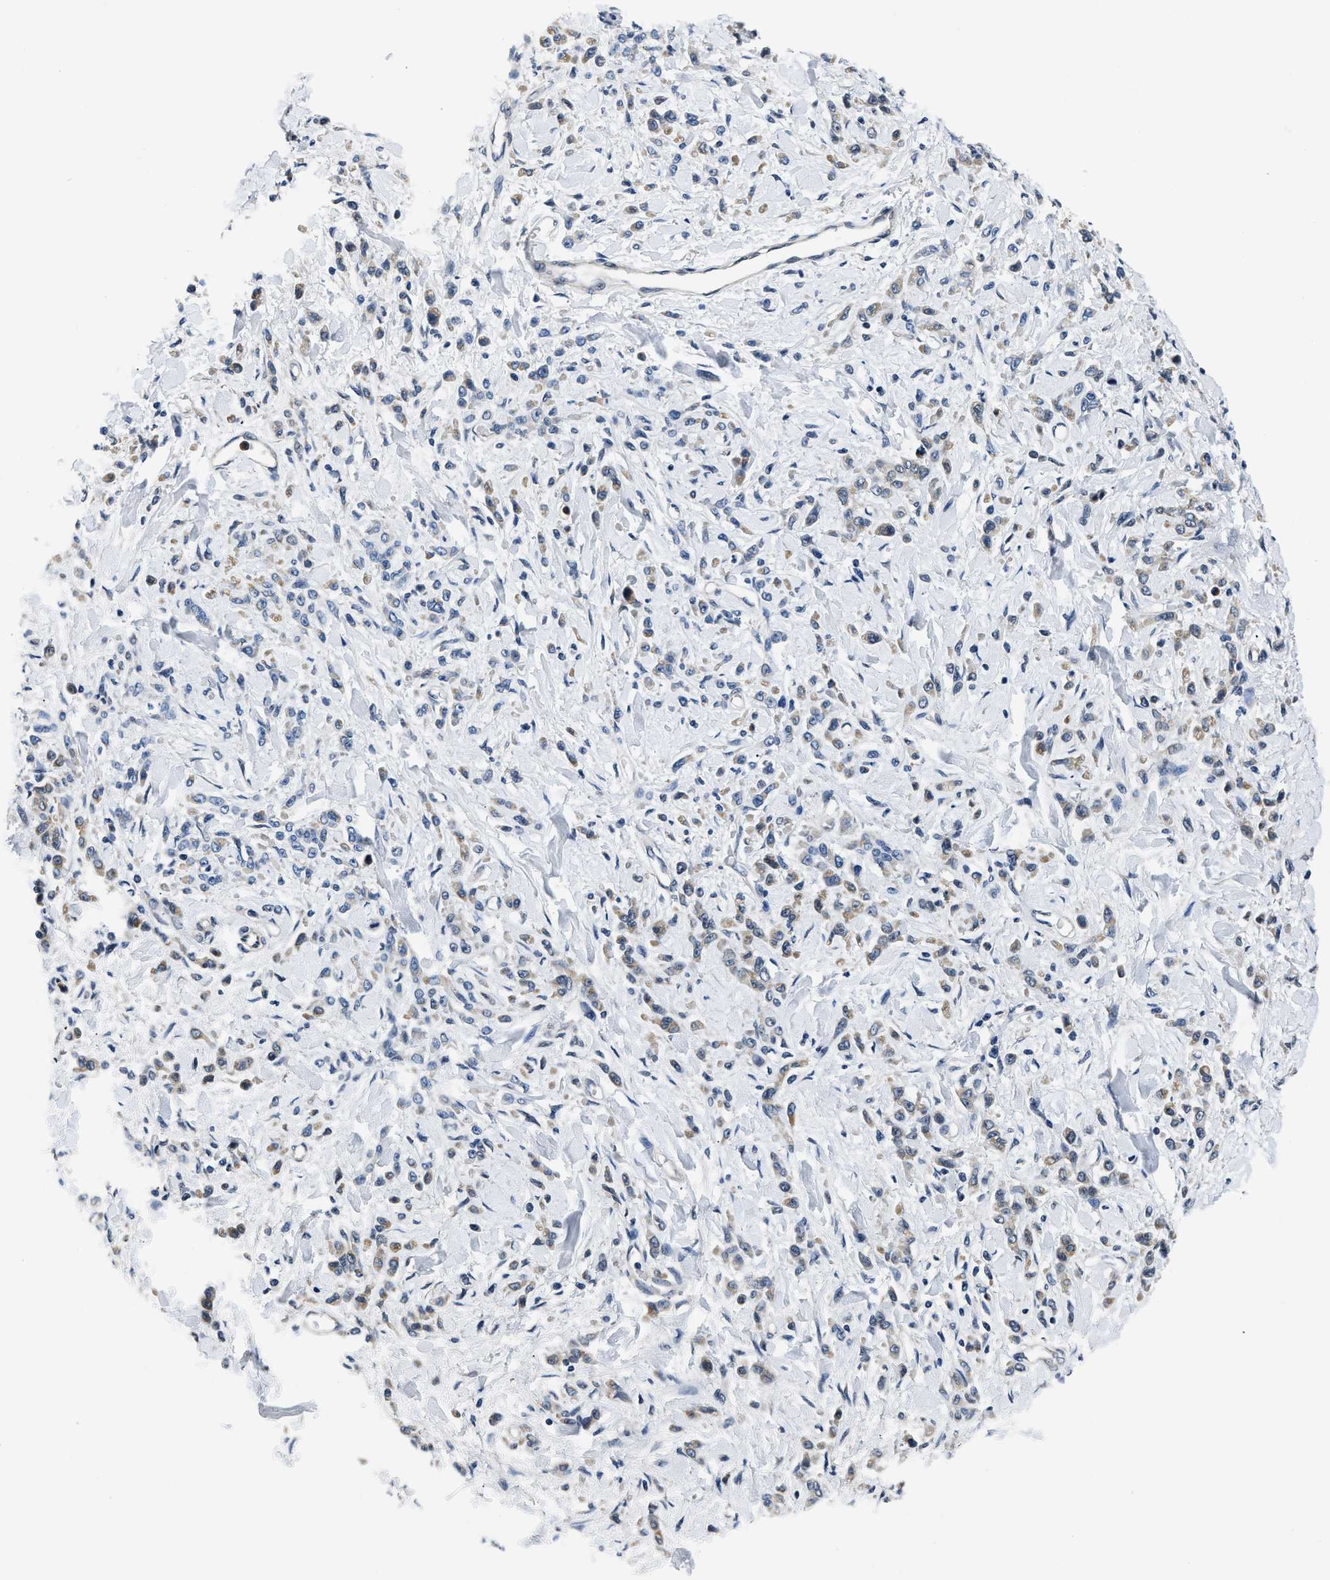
{"staining": {"intensity": "weak", "quantity": "25%-75%", "location": "cytoplasmic/membranous"}, "tissue": "stomach cancer", "cell_type": "Tumor cells", "image_type": "cancer", "snomed": [{"axis": "morphology", "description": "Normal tissue, NOS"}, {"axis": "morphology", "description": "Adenocarcinoma, NOS"}, {"axis": "topography", "description": "Stomach"}], "caption": "Stomach adenocarcinoma tissue shows weak cytoplasmic/membranous expression in about 25%-75% of tumor cells, visualized by immunohistochemistry.", "gene": "SMAD4", "patient": {"sex": "male", "age": 82}}